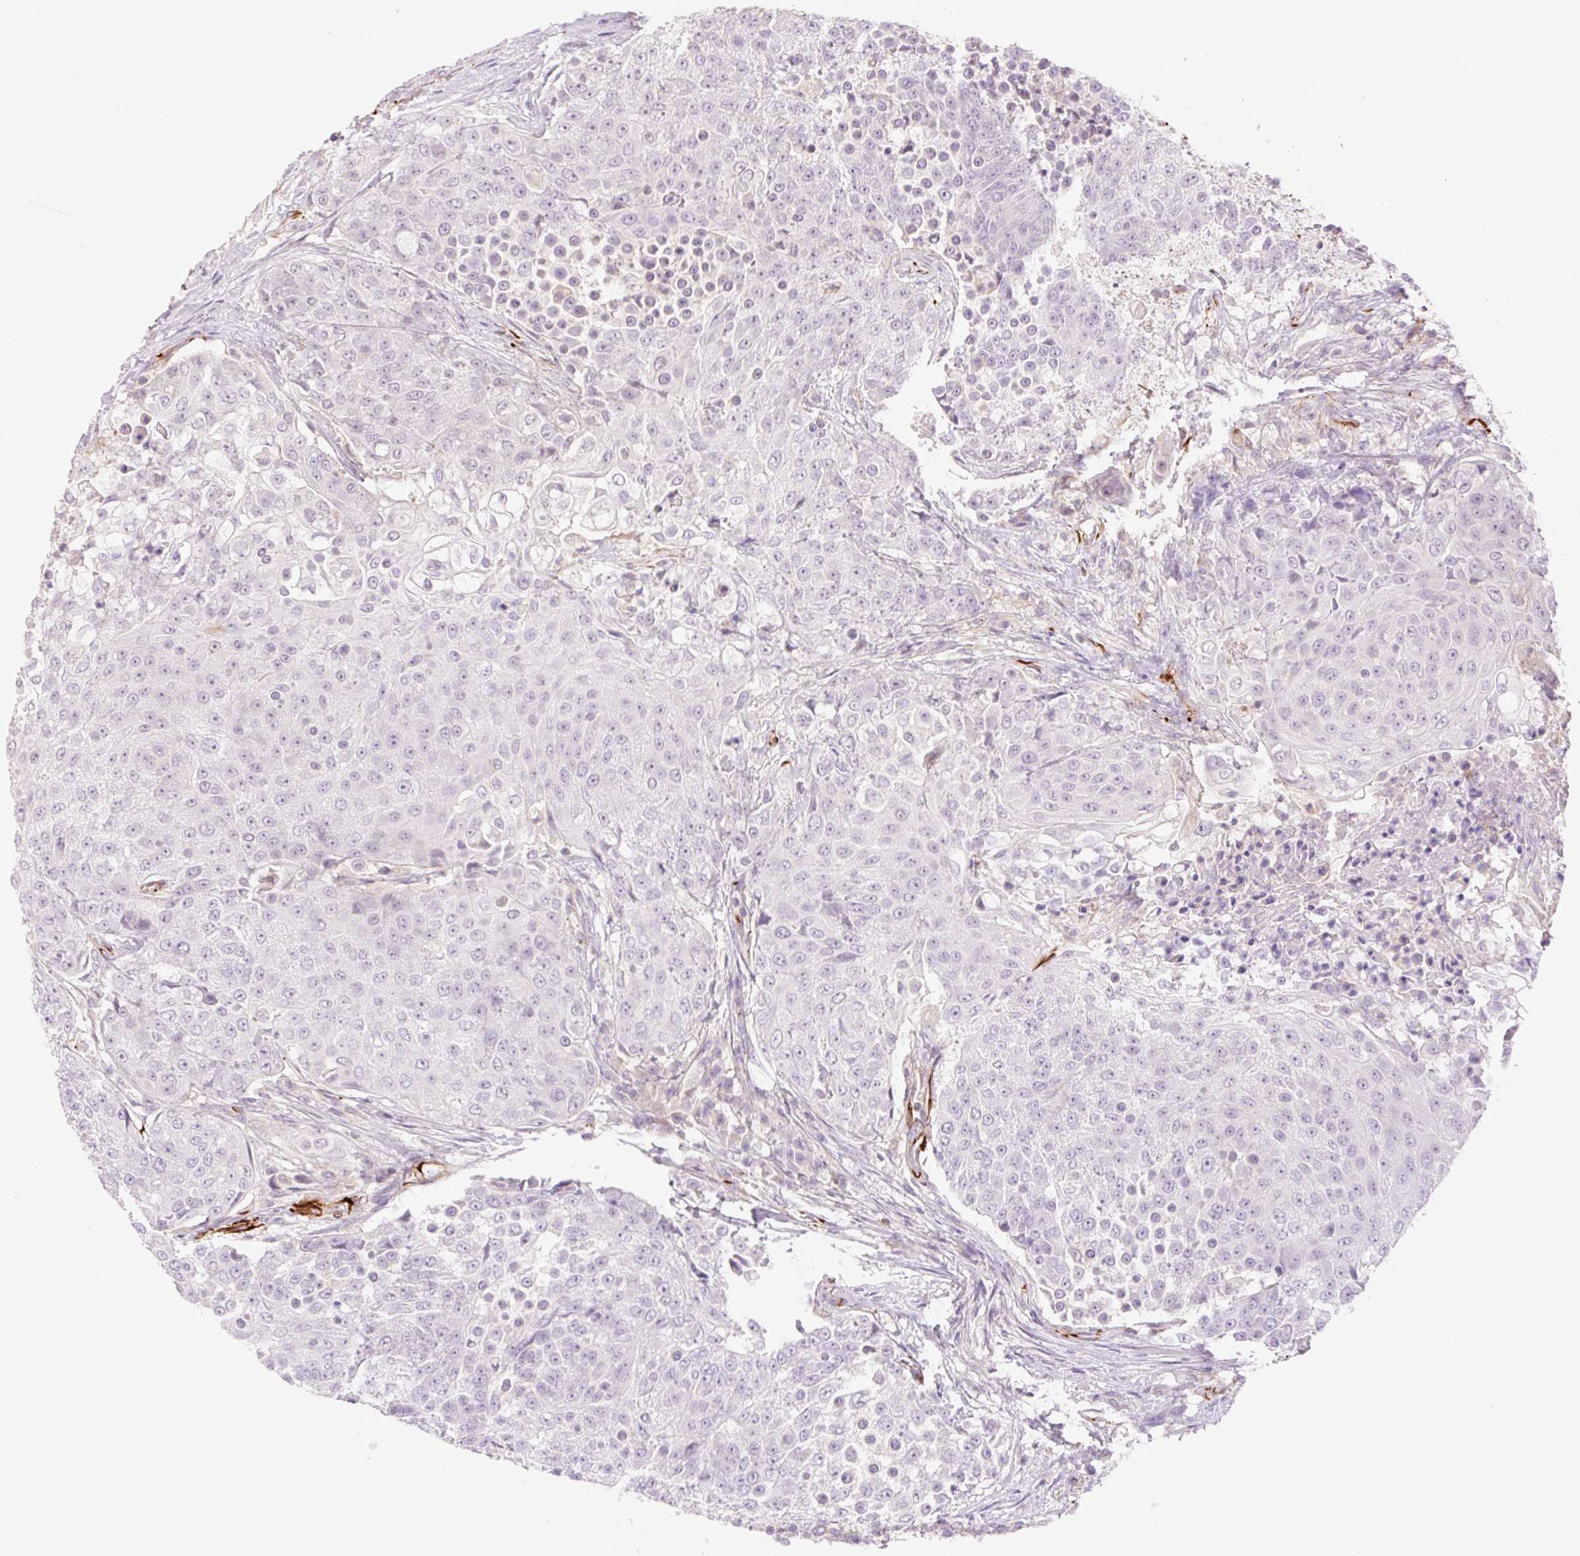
{"staining": {"intensity": "negative", "quantity": "none", "location": "none"}, "tissue": "urothelial cancer", "cell_type": "Tumor cells", "image_type": "cancer", "snomed": [{"axis": "morphology", "description": "Urothelial carcinoma, High grade"}, {"axis": "topography", "description": "Urinary bladder"}], "caption": "A histopathology image of high-grade urothelial carcinoma stained for a protein reveals no brown staining in tumor cells.", "gene": "ZFYVE21", "patient": {"sex": "female", "age": 63}}